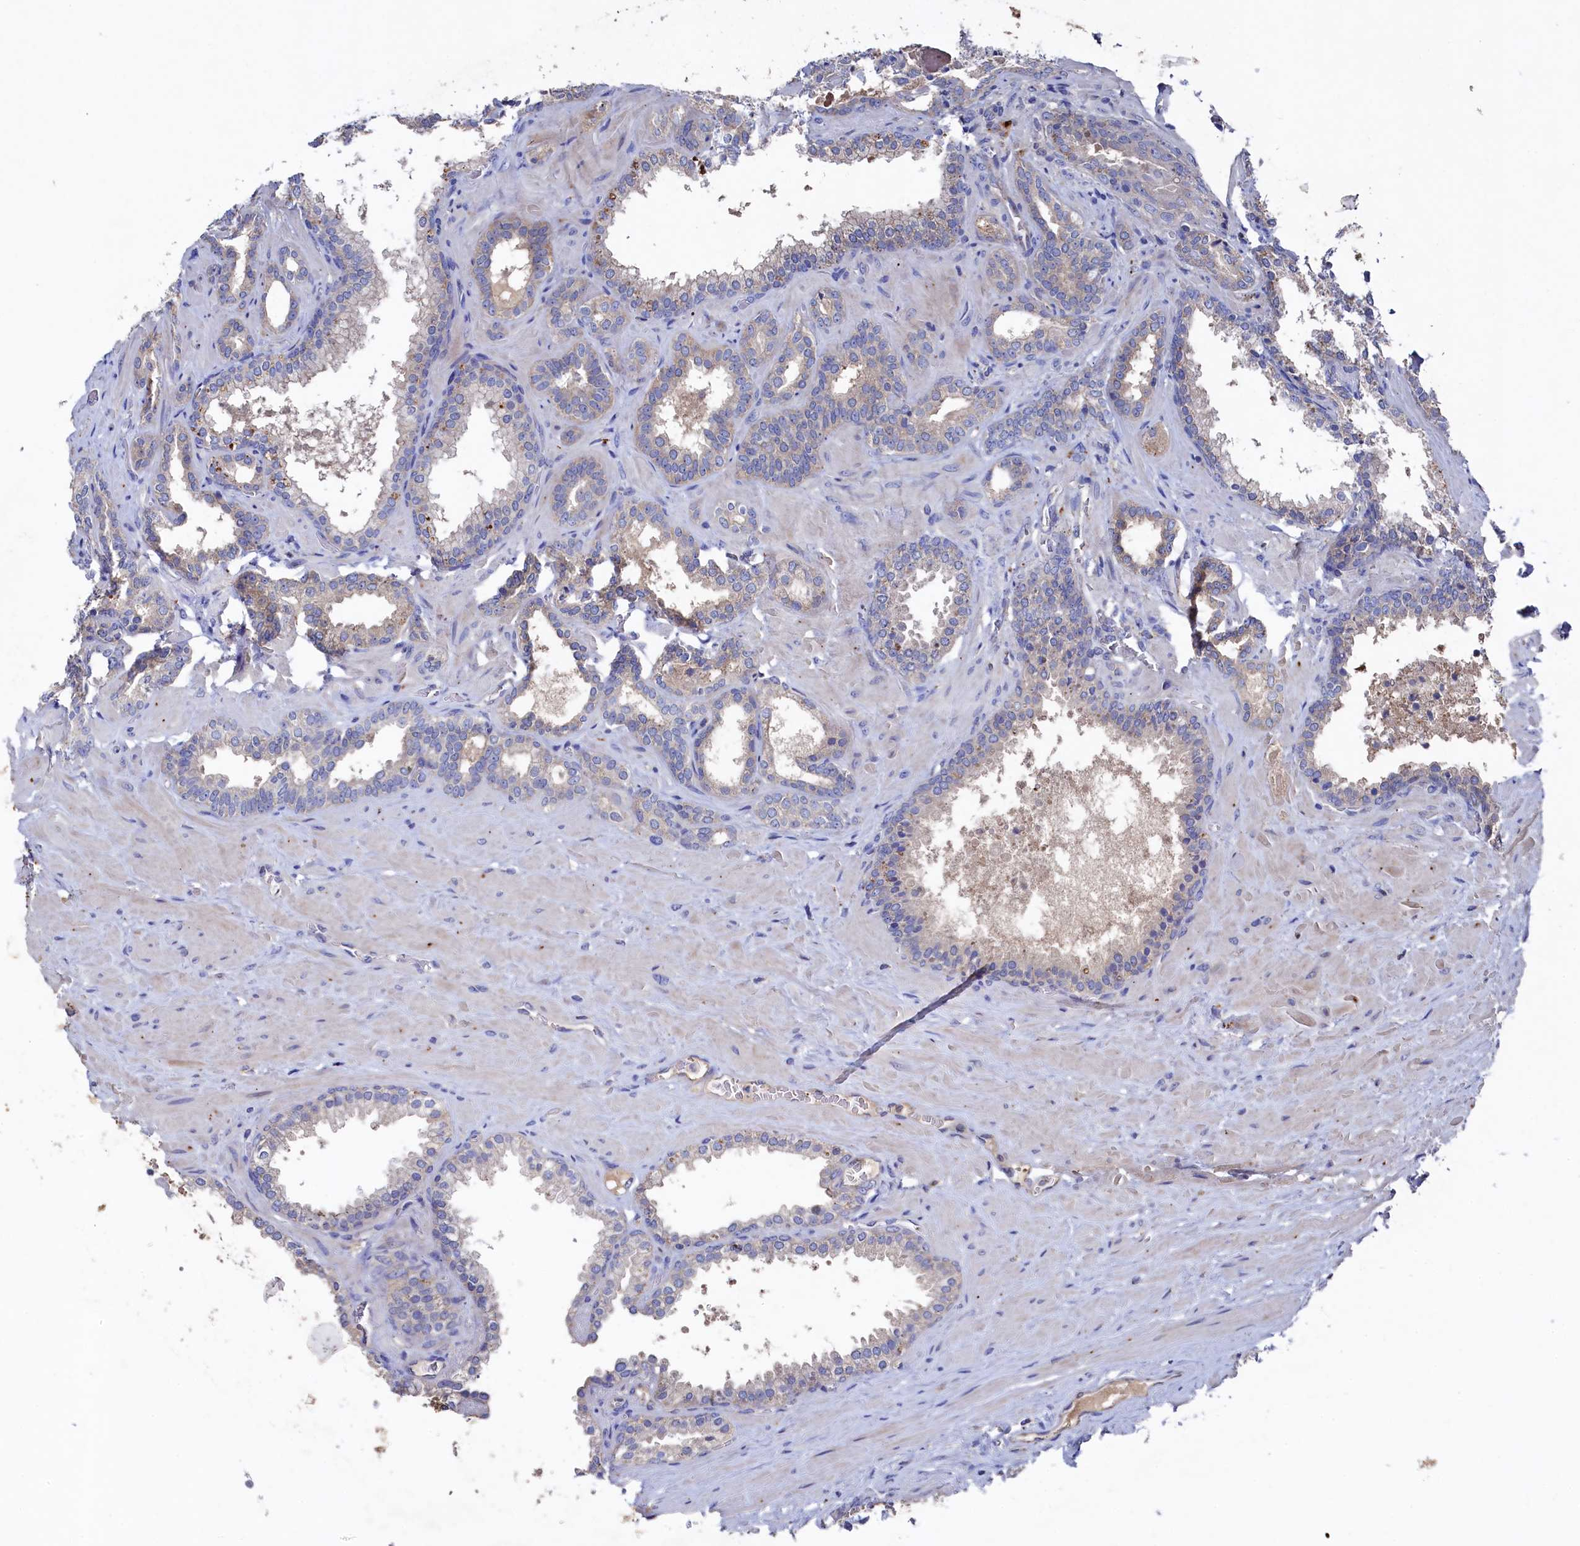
{"staining": {"intensity": "weak", "quantity": "25%-75%", "location": "cytoplasmic/membranous"}, "tissue": "prostate cancer", "cell_type": "Tumor cells", "image_type": "cancer", "snomed": [{"axis": "morphology", "description": "Adenocarcinoma, High grade"}, {"axis": "topography", "description": "Prostate"}], "caption": "DAB (3,3'-diaminobenzidine) immunohistochemical staining of prostate high-grade adenocarcinoma reveals weak cytoplasmic/membranous protein expression in about 25%-75% of tumor cells.", "gene": "TK2", "patient": {"sex": "male", "age": 64}}